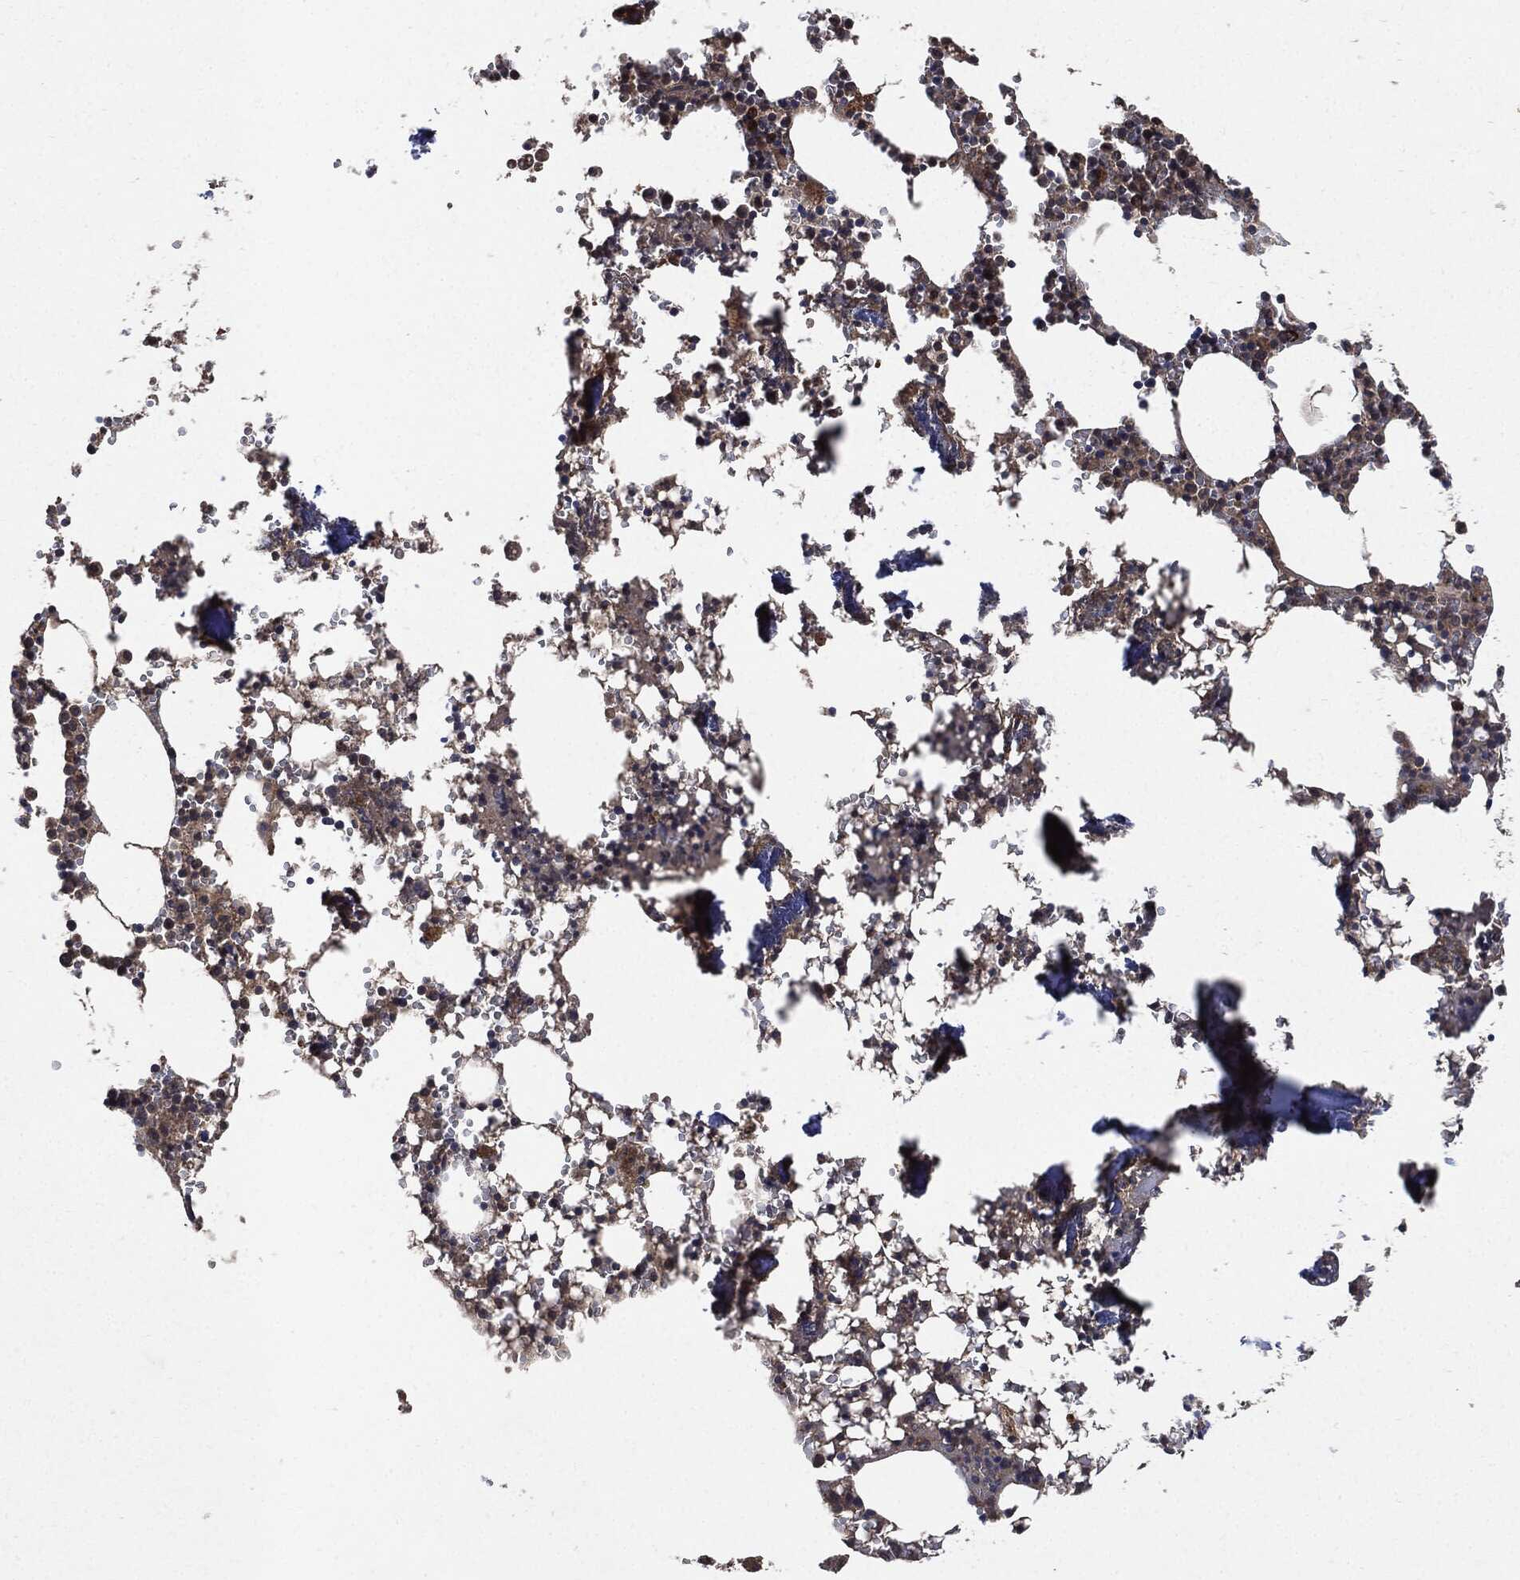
{"staining": {"intensity": "moderate", "quantity": "<25%", "location": "cytoplasmic/membranous,nuclear"}, "tissue": "bone marrow", "cell_type": "Hematopoietic cells", "image_type": "normal", "snomed": [{"axis": "morphology", "description": "Normal tissue, NOS"}, {"axis": "topography", "description": "Bone marrow"}], "caption": "Approximately <25% of hematopoietic cells in unremarkable bone marrow exhibit moderate cytoplasmic/membranous,nuclear protein expression as visualized by brown immunohistochemical staining.", "gene": "BRAF", "patient": {"sex": "female", "age": 64}}